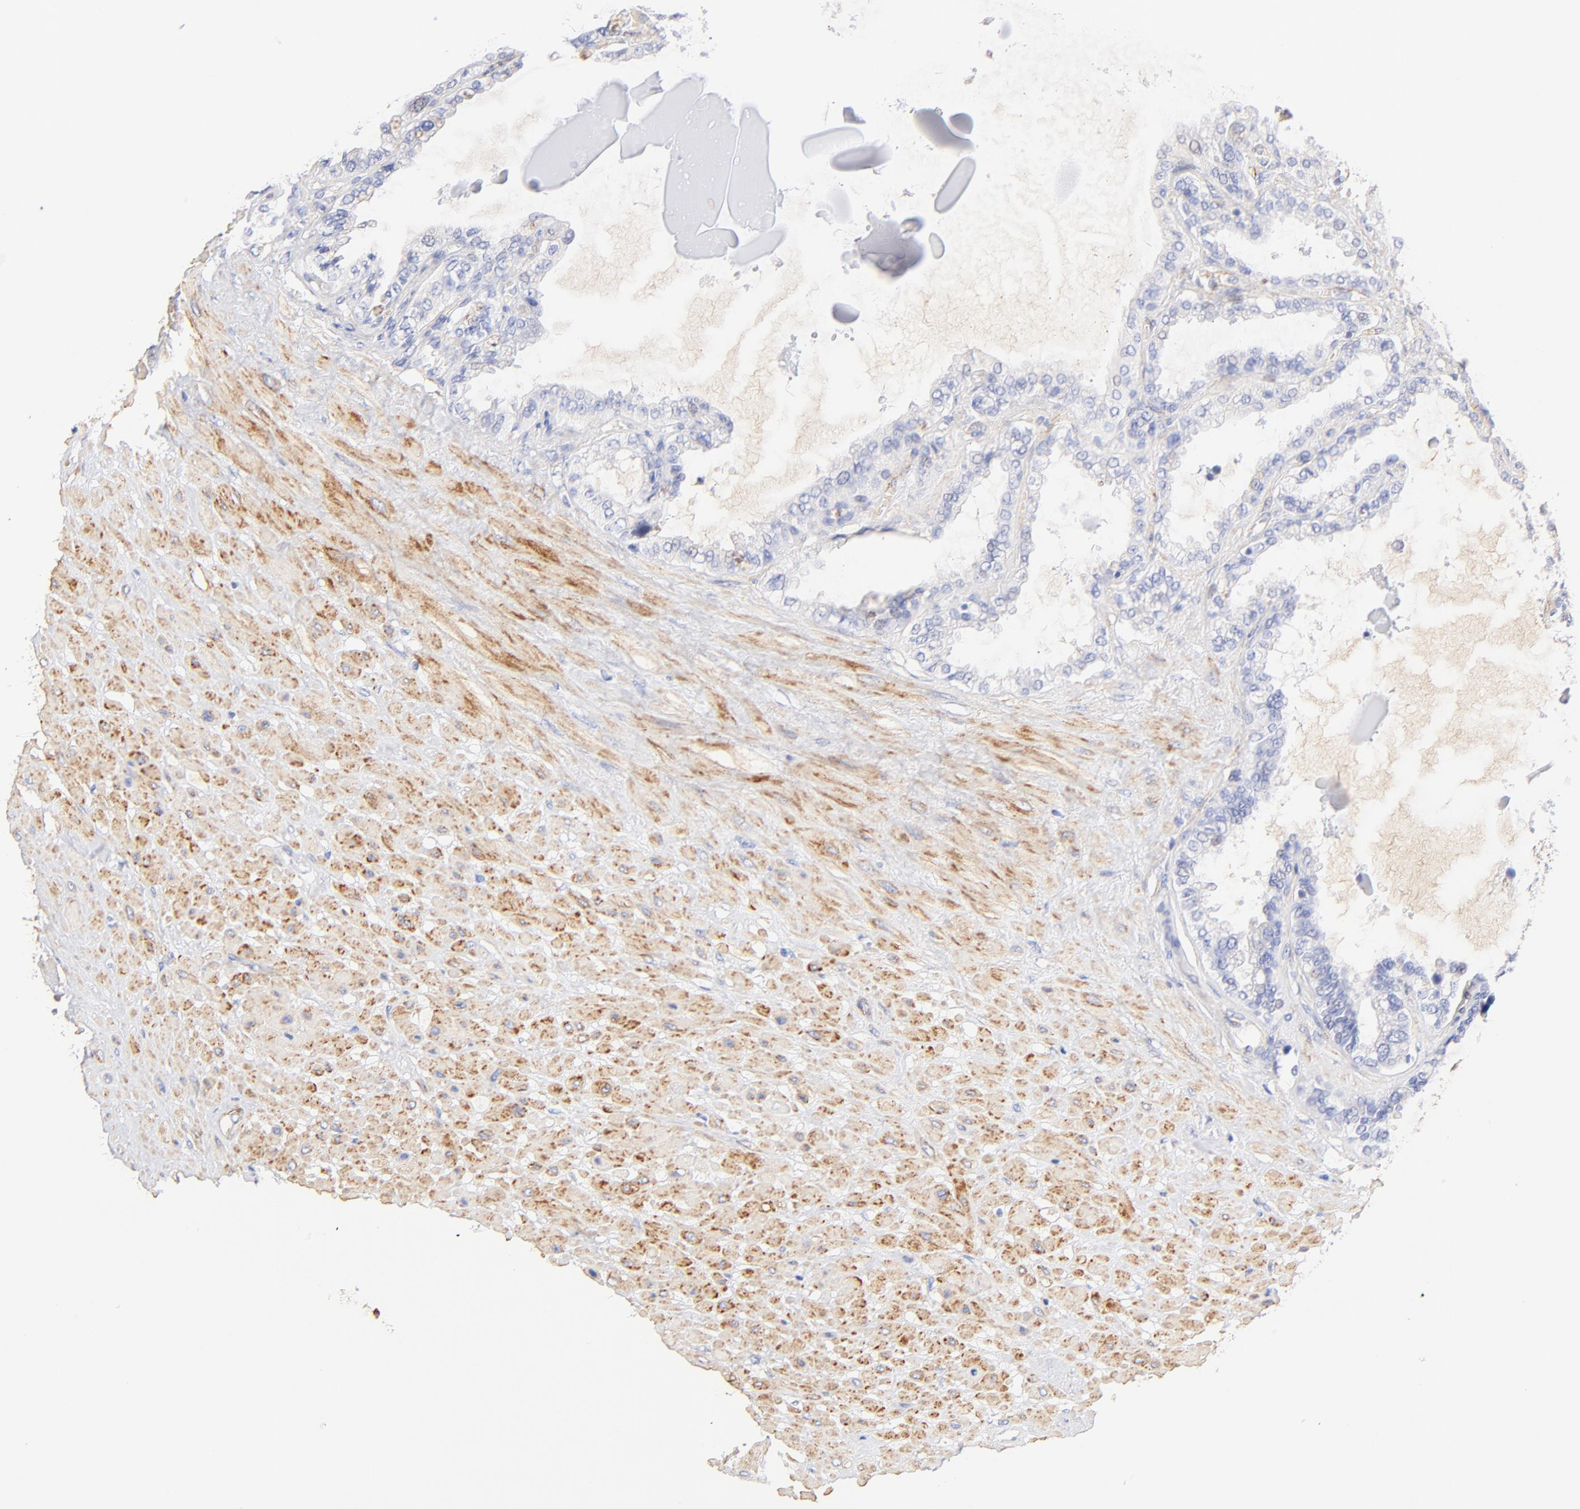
{"staining": {"intensity": "negative", "quantity": "none", "location": "none"}, "tissue": "seminal vesicle", "cell_type": "Glandular cells", "image_type": "normal", "snomed": [{"axis": "morphology", "description": "Normal tissue, NOS"}, {"axis": "morphology", "description": "Inflammation, NOS"}, {"axis": "topography", "description": "Urinary bladder"}, {"axis": "topography", "description": "Prostate"}, {"axis": "topography", "description": "Seminal veicle"}], "caption": "Immunohistochemistry photomicrograph of normal seminal vesicle: seminal vesicle stained with DAB exhibits no significant protein expression in glandular cells.", "gene": "ACTRT1", "patient": {"sex": "male", "age": 82}}